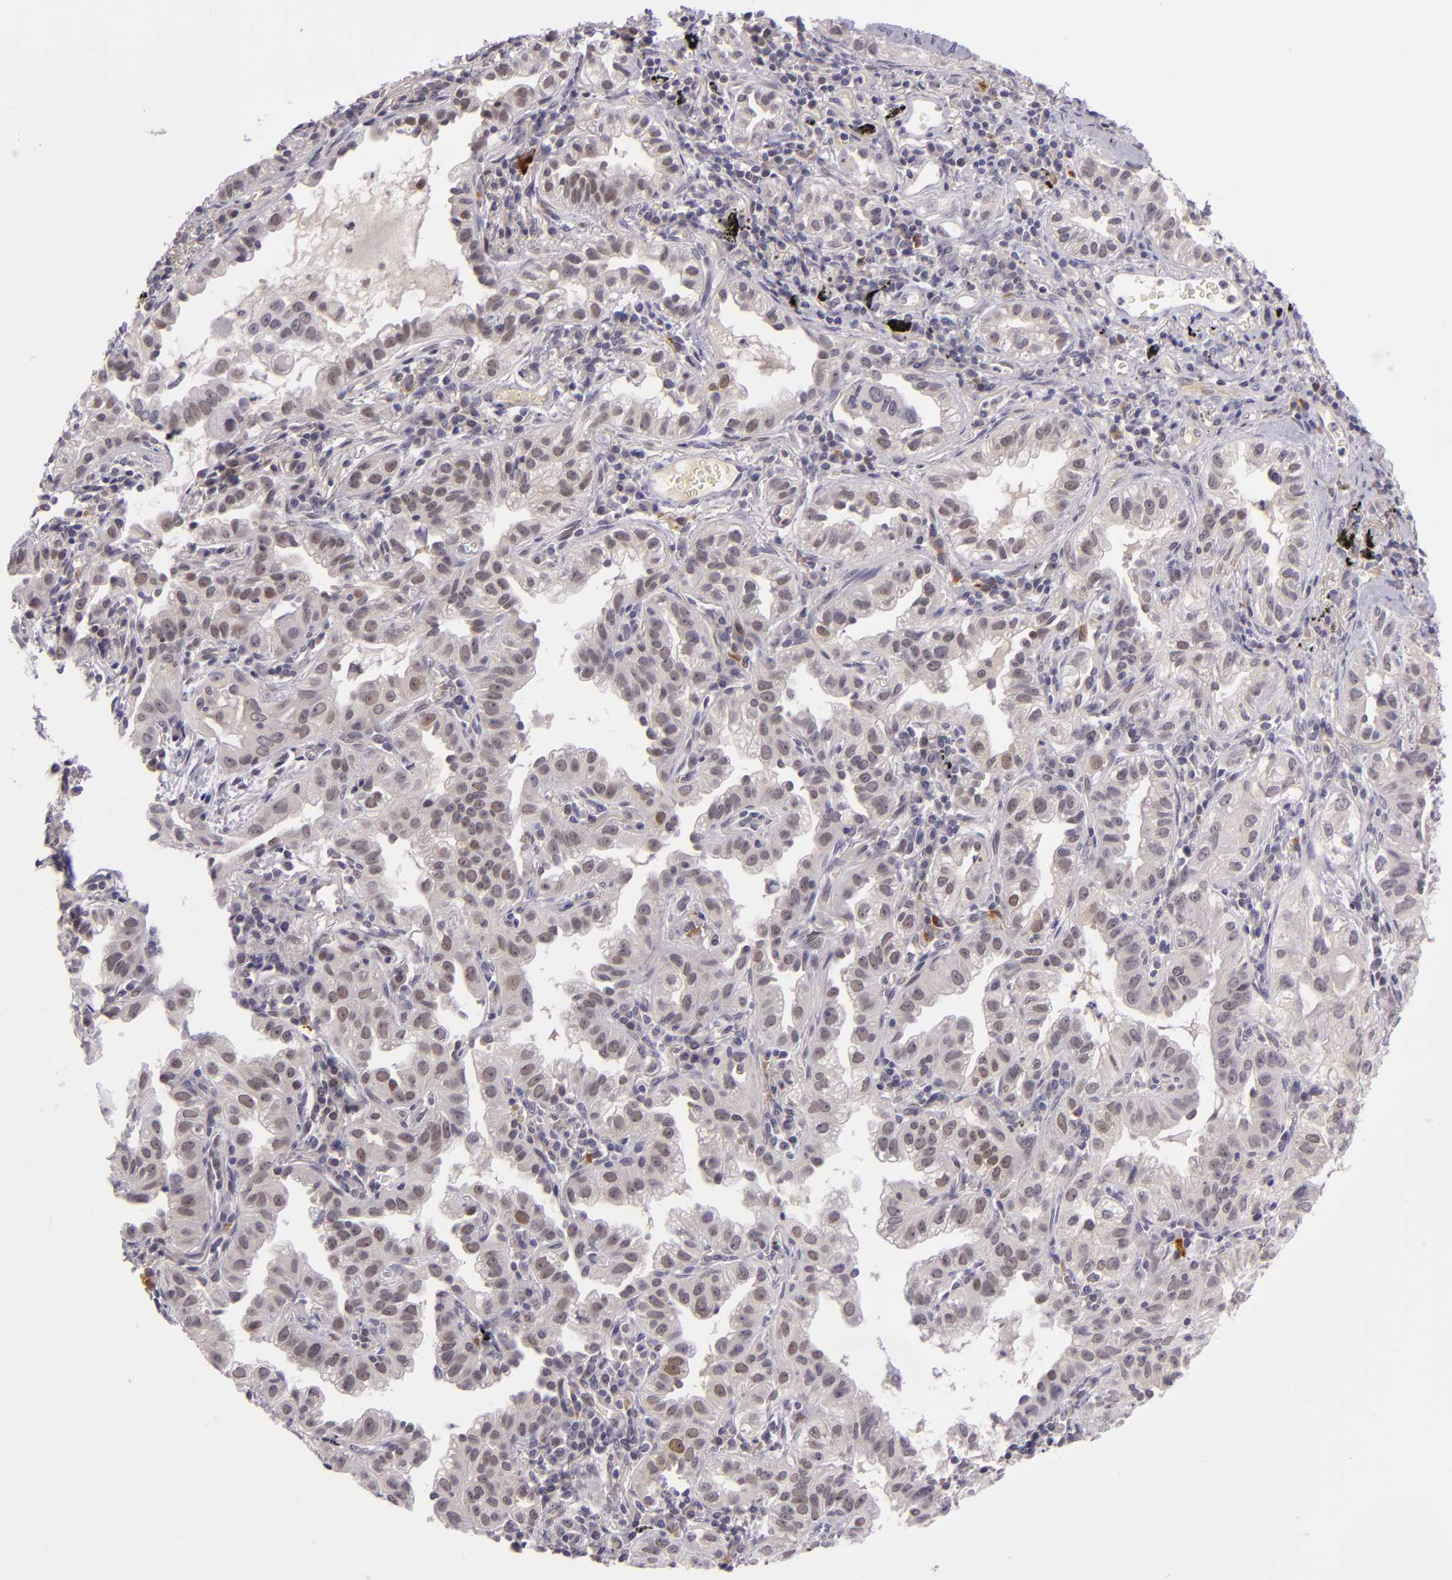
{"staining": {"intensity": "negative", "quantity": "none", "location": "none"}, "tissue": "lung cancer", "cell_type": "Tumor cells", "image_type": "cancer", "snomed": [{"axis": "morphology", "description": "Adenocarcinoma, NOS"}, {"axis": "topography", "description": "Lung"}], "caption": "High power microscopy histopathology image of an IHC image of adenocarcinoma (lung), revealing no significant expression in tumor cells.", "gene": "CSE1L", "patient": {"sex": "female", "age": 50}}